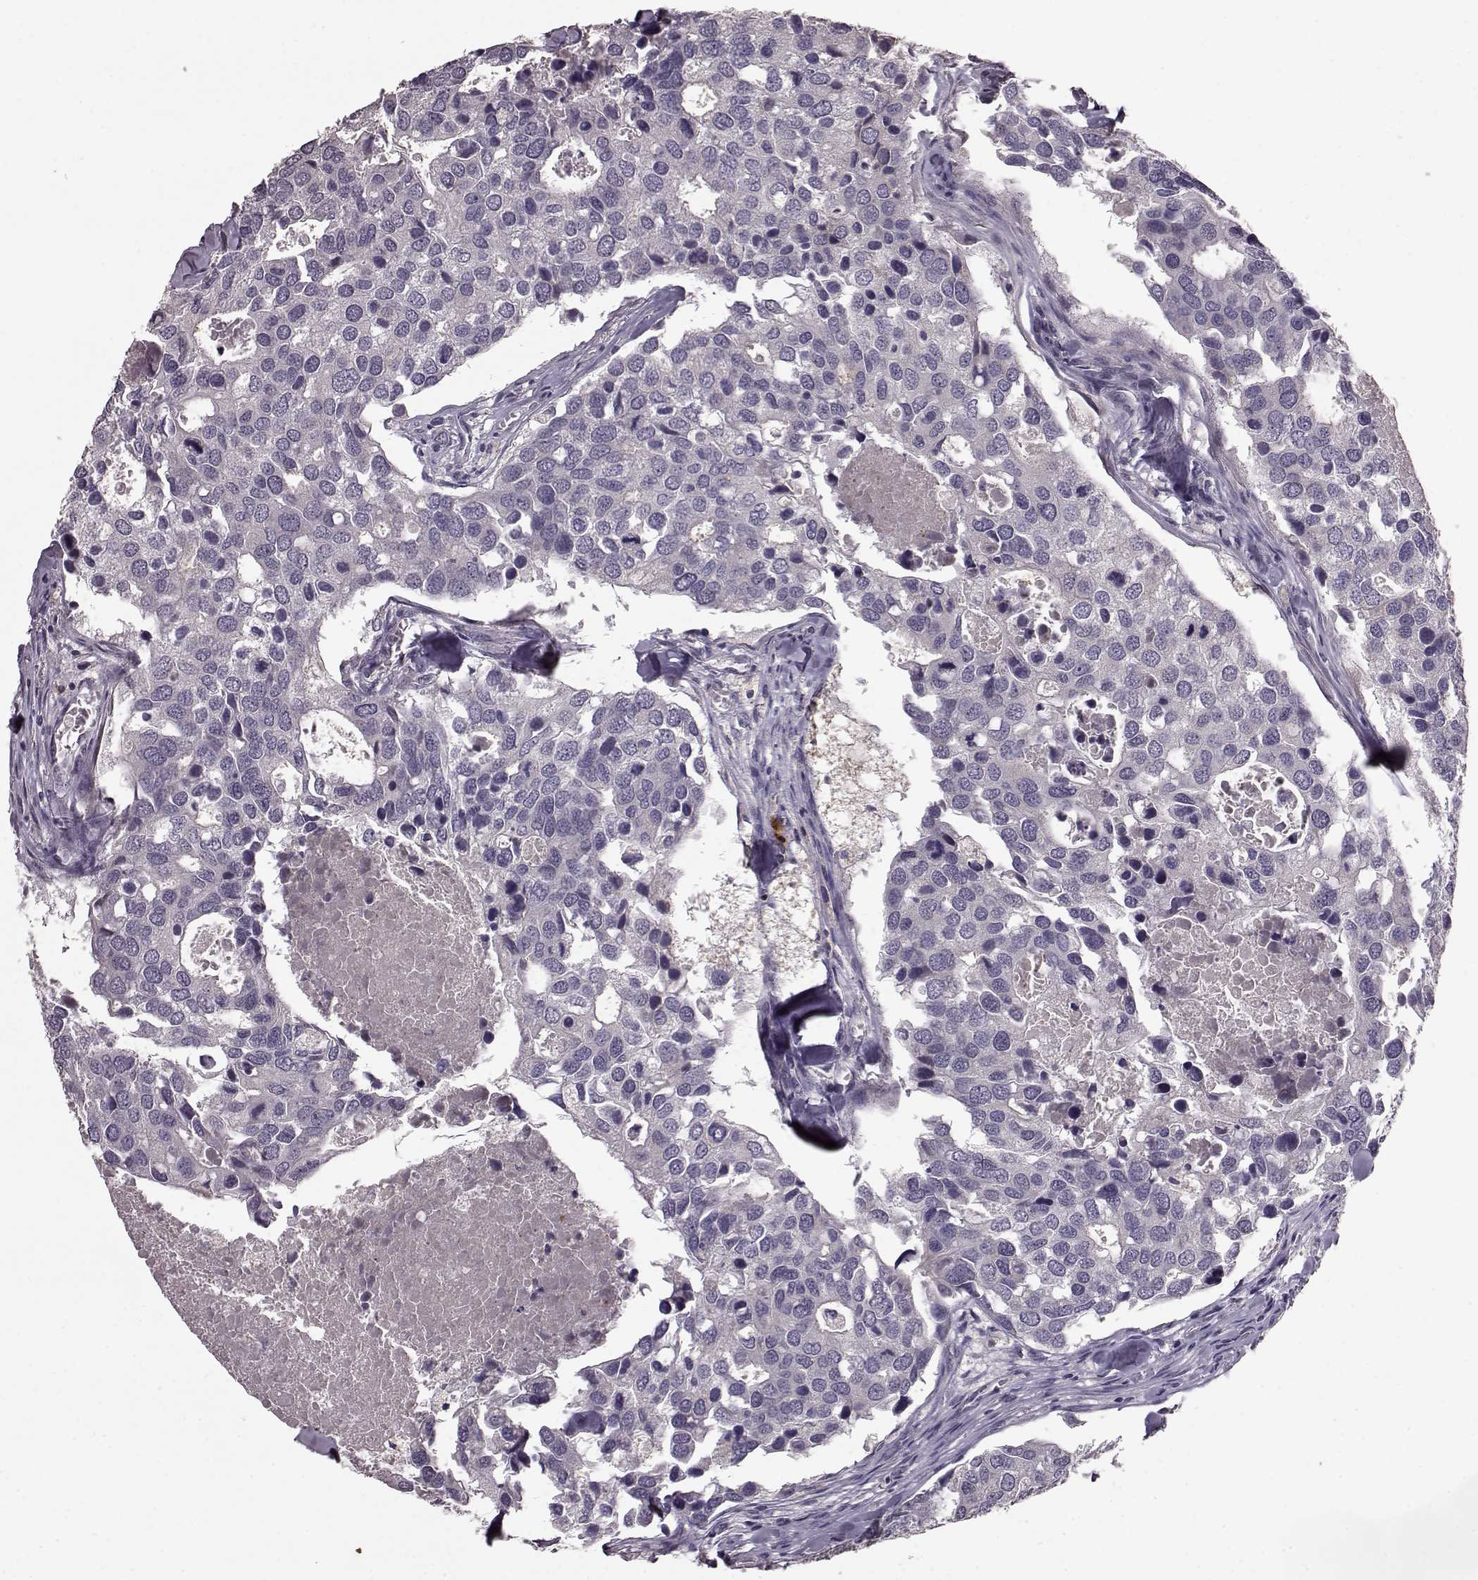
{"staining": {"intensity": "negative", "quantity": "none", "location": "none"}, "tissue": "breast cancer", "cell_type": "Tumor cells", "image_type": "cancer", "snomed": [{"axis": "morphology", "description": "Duct carcinoma"}, {"axis": "topography", "description": "Breast"}], "caption": "A photomicrograph of human breast cancer is negative for staining in tumor cells.", "gene": "SLC52A3", "patient": {"sex": "female", "age": 83}}